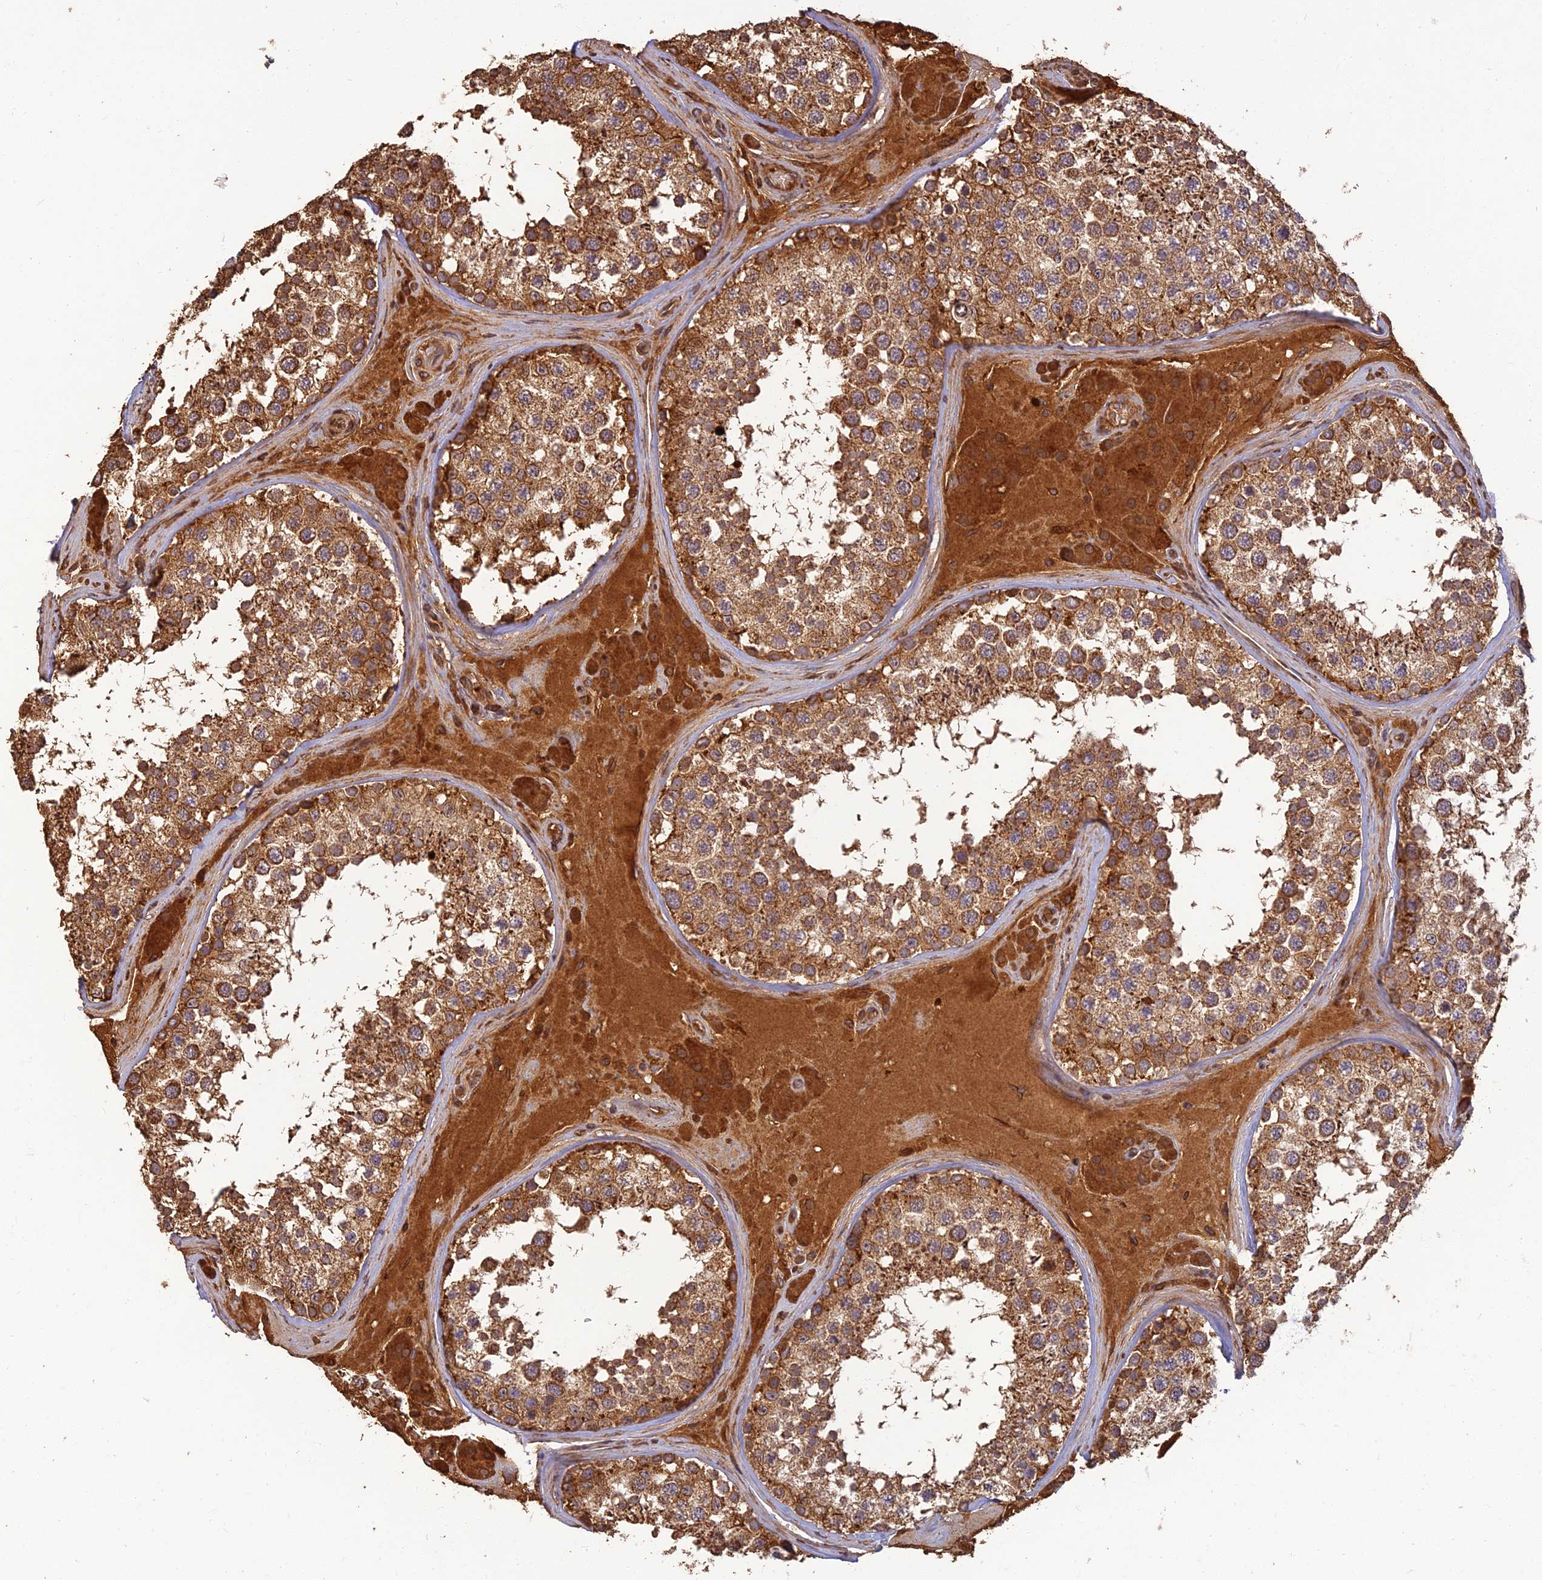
{"staining": {"intensity": "strong", "quantity": ">75%", "location": "cytoplasmic/membranous"}, "tissue": "testis", "cell_type": "Cells in seminiferous ducts", "image_type": "normal", "snomed": [{"axis": "morphology", "description": "Normal tissue, NOS"}, {"axis": "topography", "description": "Testis"}], "caption": "About >75% of cells in seminiferous ducts in unremarkable human testis demonstrate strong cytoplasmic/membranous protein expression as visualized by brown immunohistochemical staining.", "gene": "CORO1C", "patient": {"sex": "male", "age": 46}}